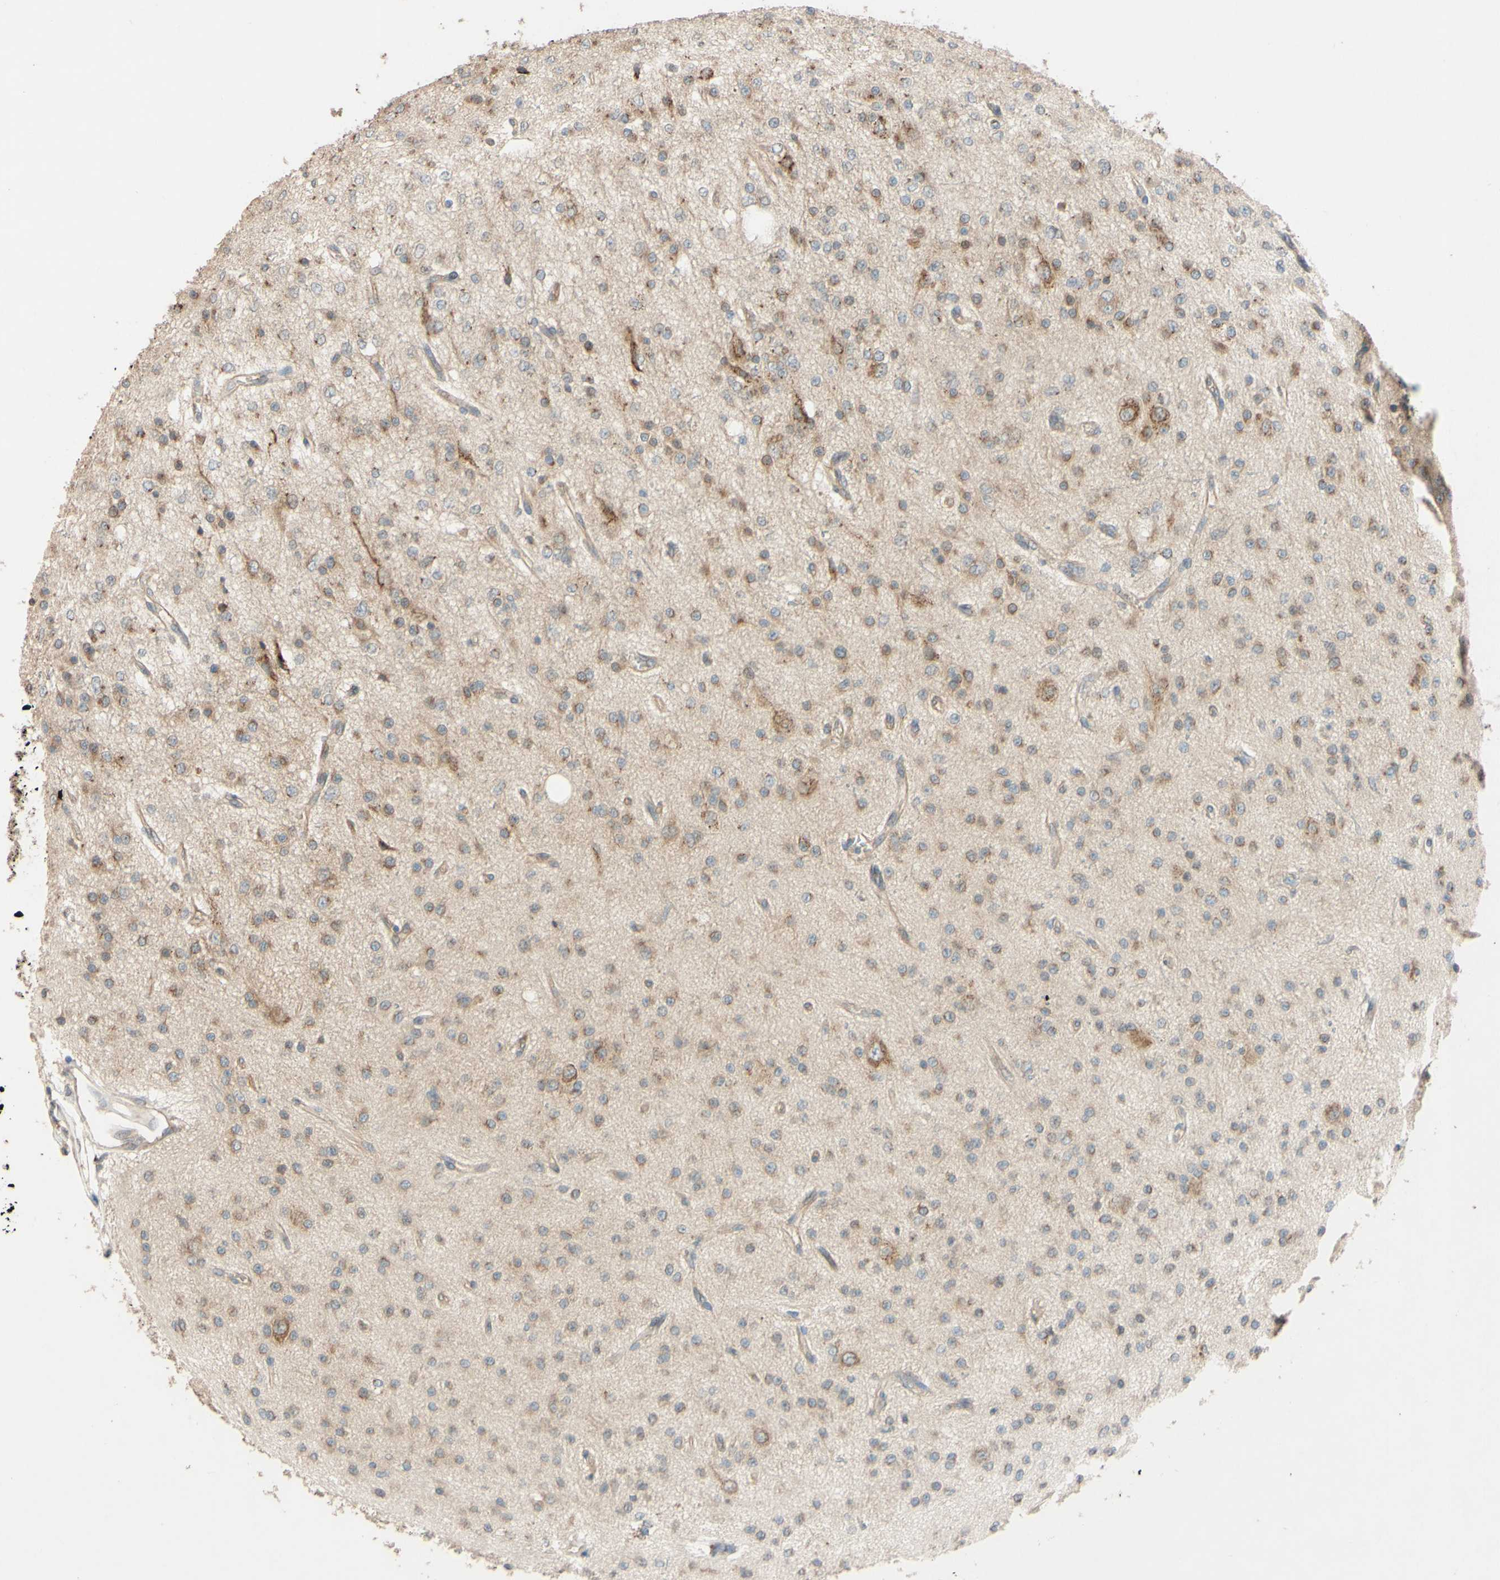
{"staining": {"intensity": "moderate", "quantity": "25%-75%", "location": "cytoplasmic/membranous,nuclear"}, "tissue": "glioma", "cell_type": "Tumor cells", "image_type": "cancer", "snomed": [{"axis": "morphology", "description": "Glioma, malignant, Low grade"}, {"axis": "topography", "description": "Brain"}], "caption": "DAB (3,3'-diaminobenzidine) immunohistochemical staining of glioma displays moderate cytoplasmic/membranous and nuclear protein staining in approximately 25%-75% of tumor cells. (Stains: DAB (3,3'-diaminobenzidine) in brown, nuclei in blue, Microscopy: brightfield microscopy at high magnification).", "gene": "PTPRU", "patient": {"sex": "male", "age": 38}}